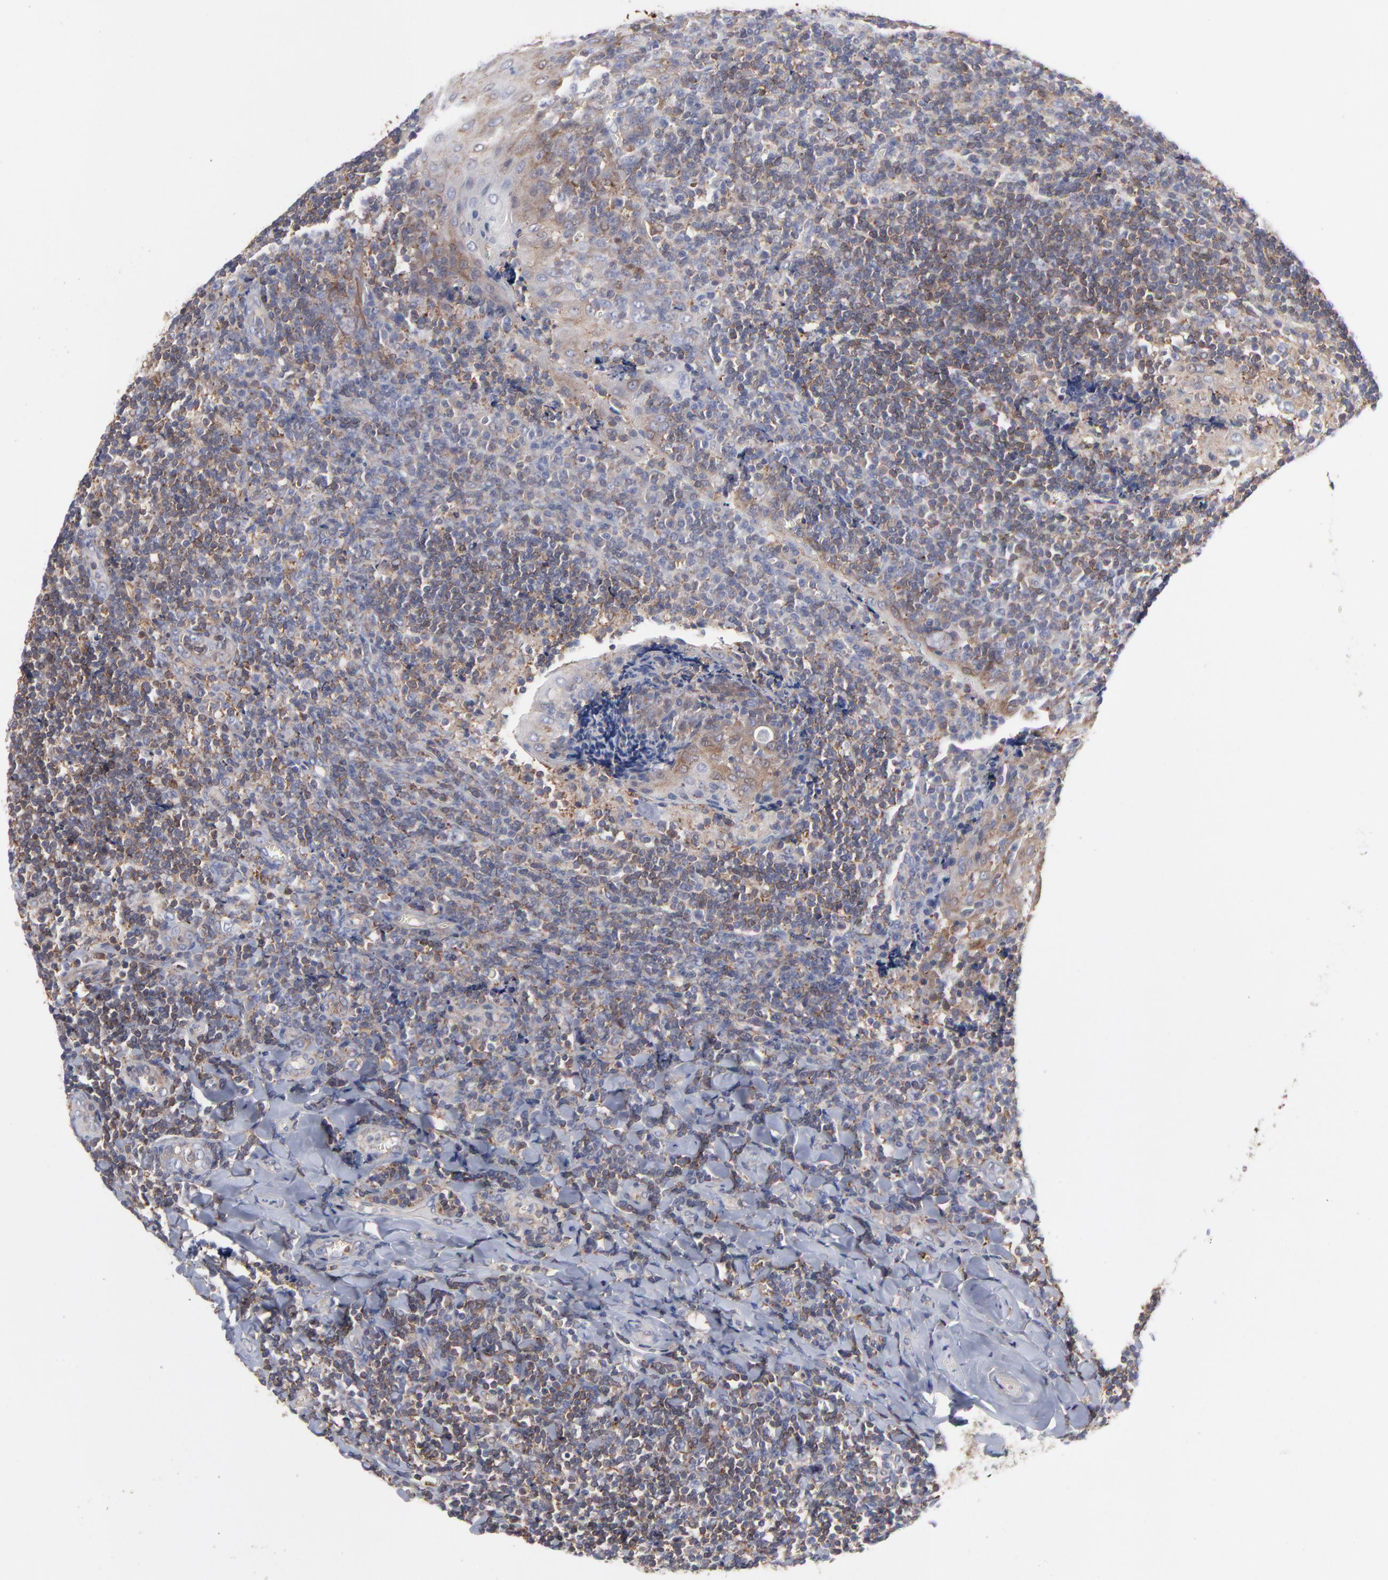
{"staining": {"intensity": "moderate", "quantity": ">75%", "location": "cytoplasmic/membranous"}, "tissue": "tonsil", "cell_type": "Germinal center cells", "image_type": "normal", "snomed": [{"axis": "morphology", "description": "Normal tissue, NOS"}, {"axis": "topography", "description": "Tonsil"}], "caption": "Moderate cytoplasmic/membranous positivity for a protein is present in approximately >75% of germinal center cells of benign tonsil using IHC.", "gene": "NFKBIA", "patient": {"sex": "male", "age": 20}}